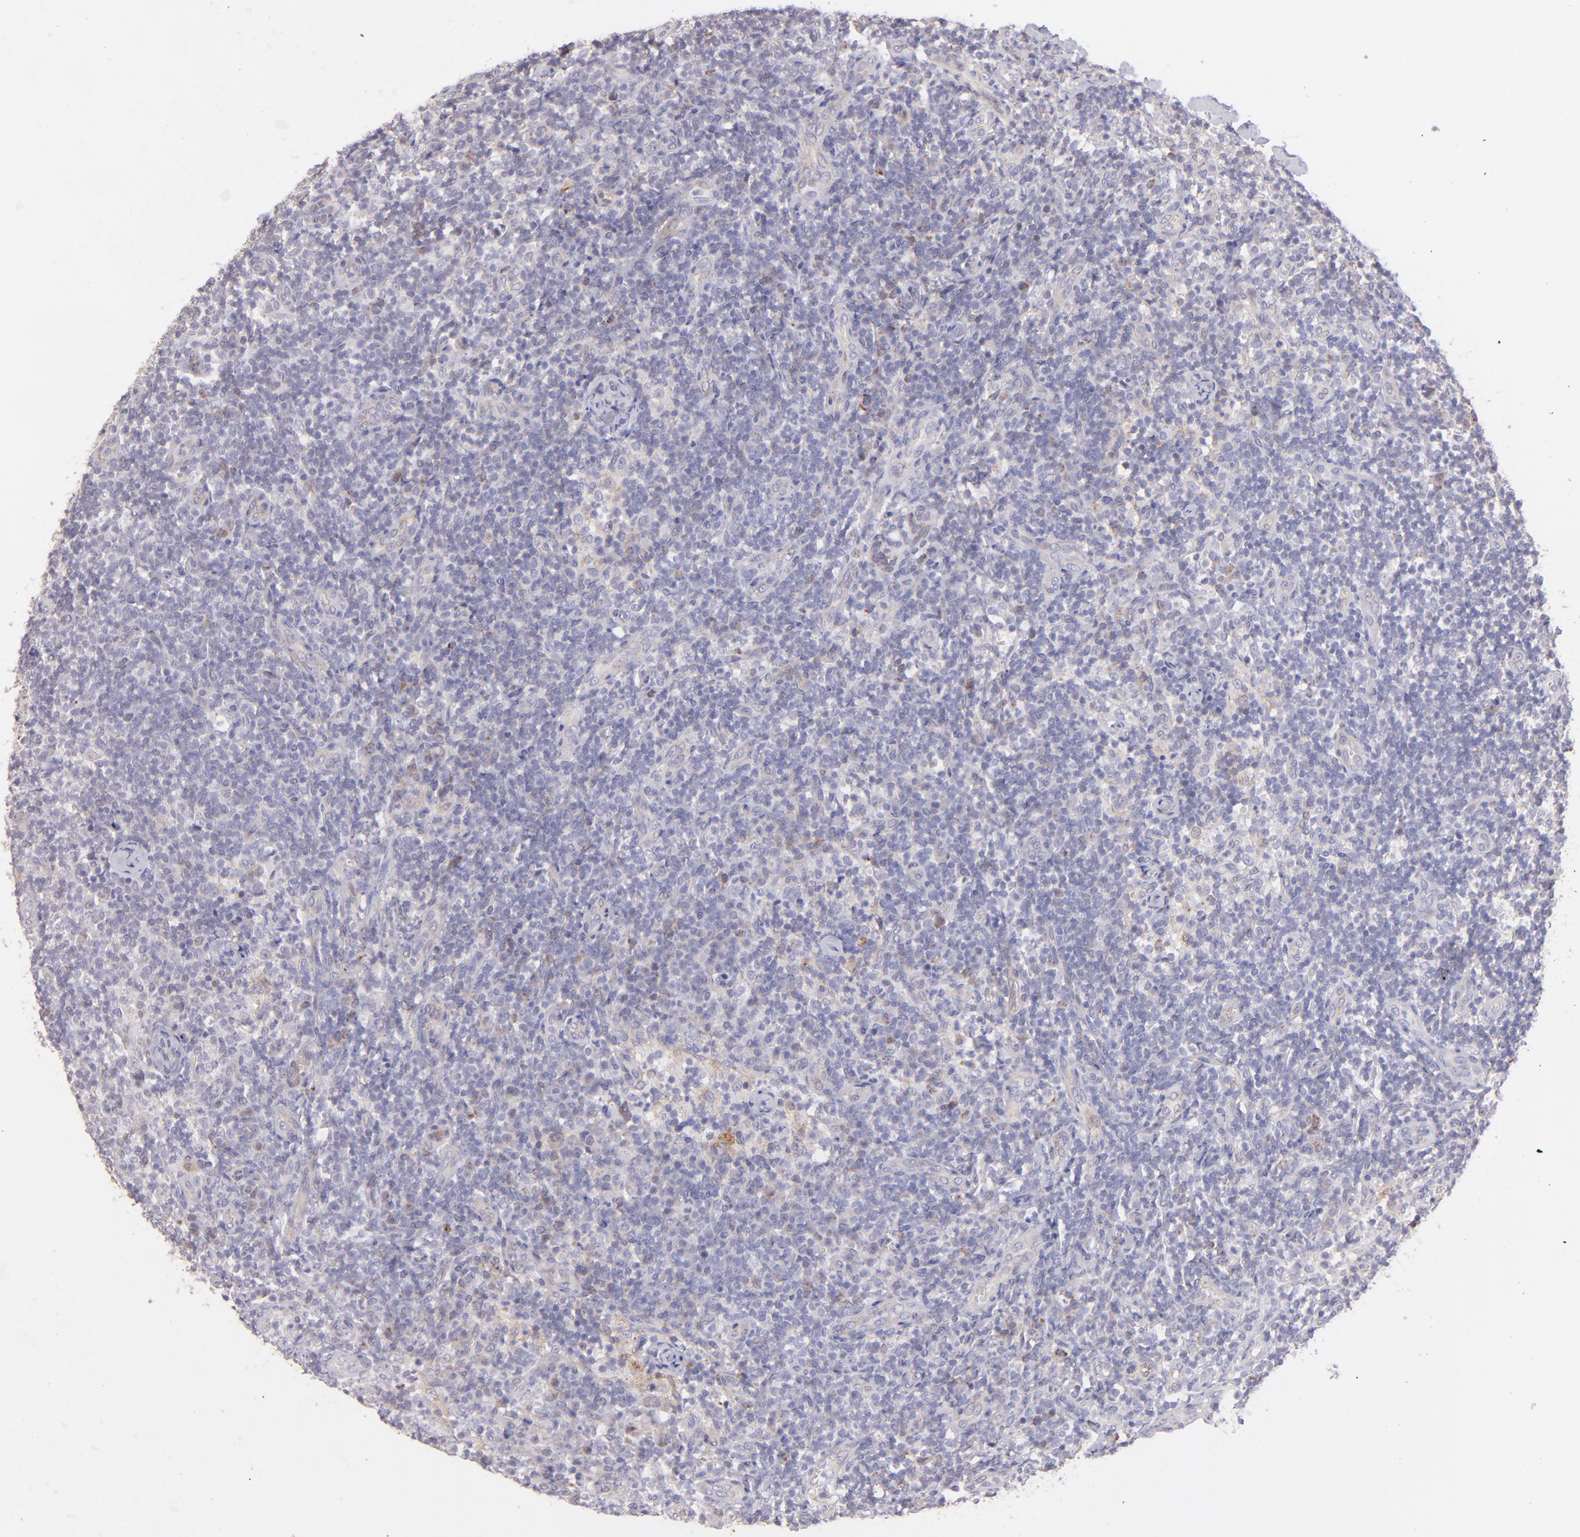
{"staining": {"intensity": "moderate", "quantity": "<25%", "location": "cytoplasmic/membranous"}, "tissue": "lymph node", "cell_type": "Non-germinal center cells", "image_type": "normal", "snomed": [{"axis": "morphology", "description": "Normal tissue, NOS"}, {"axis": "morphology", "description": "Inflammation, NOS"}, {"axis": "topography", "description": "Lymph node"}], "caption": "A brown stain labels moderate cytoplasmic/membranous positivity of a protein in non-germinal center cells of benign human lymph node. Immunohistochemistry stains the protein of interest in brown and the nuclei are stained blue.", "gene": "SH2D4A", "patient": {"sex": "male", "age": 46}}